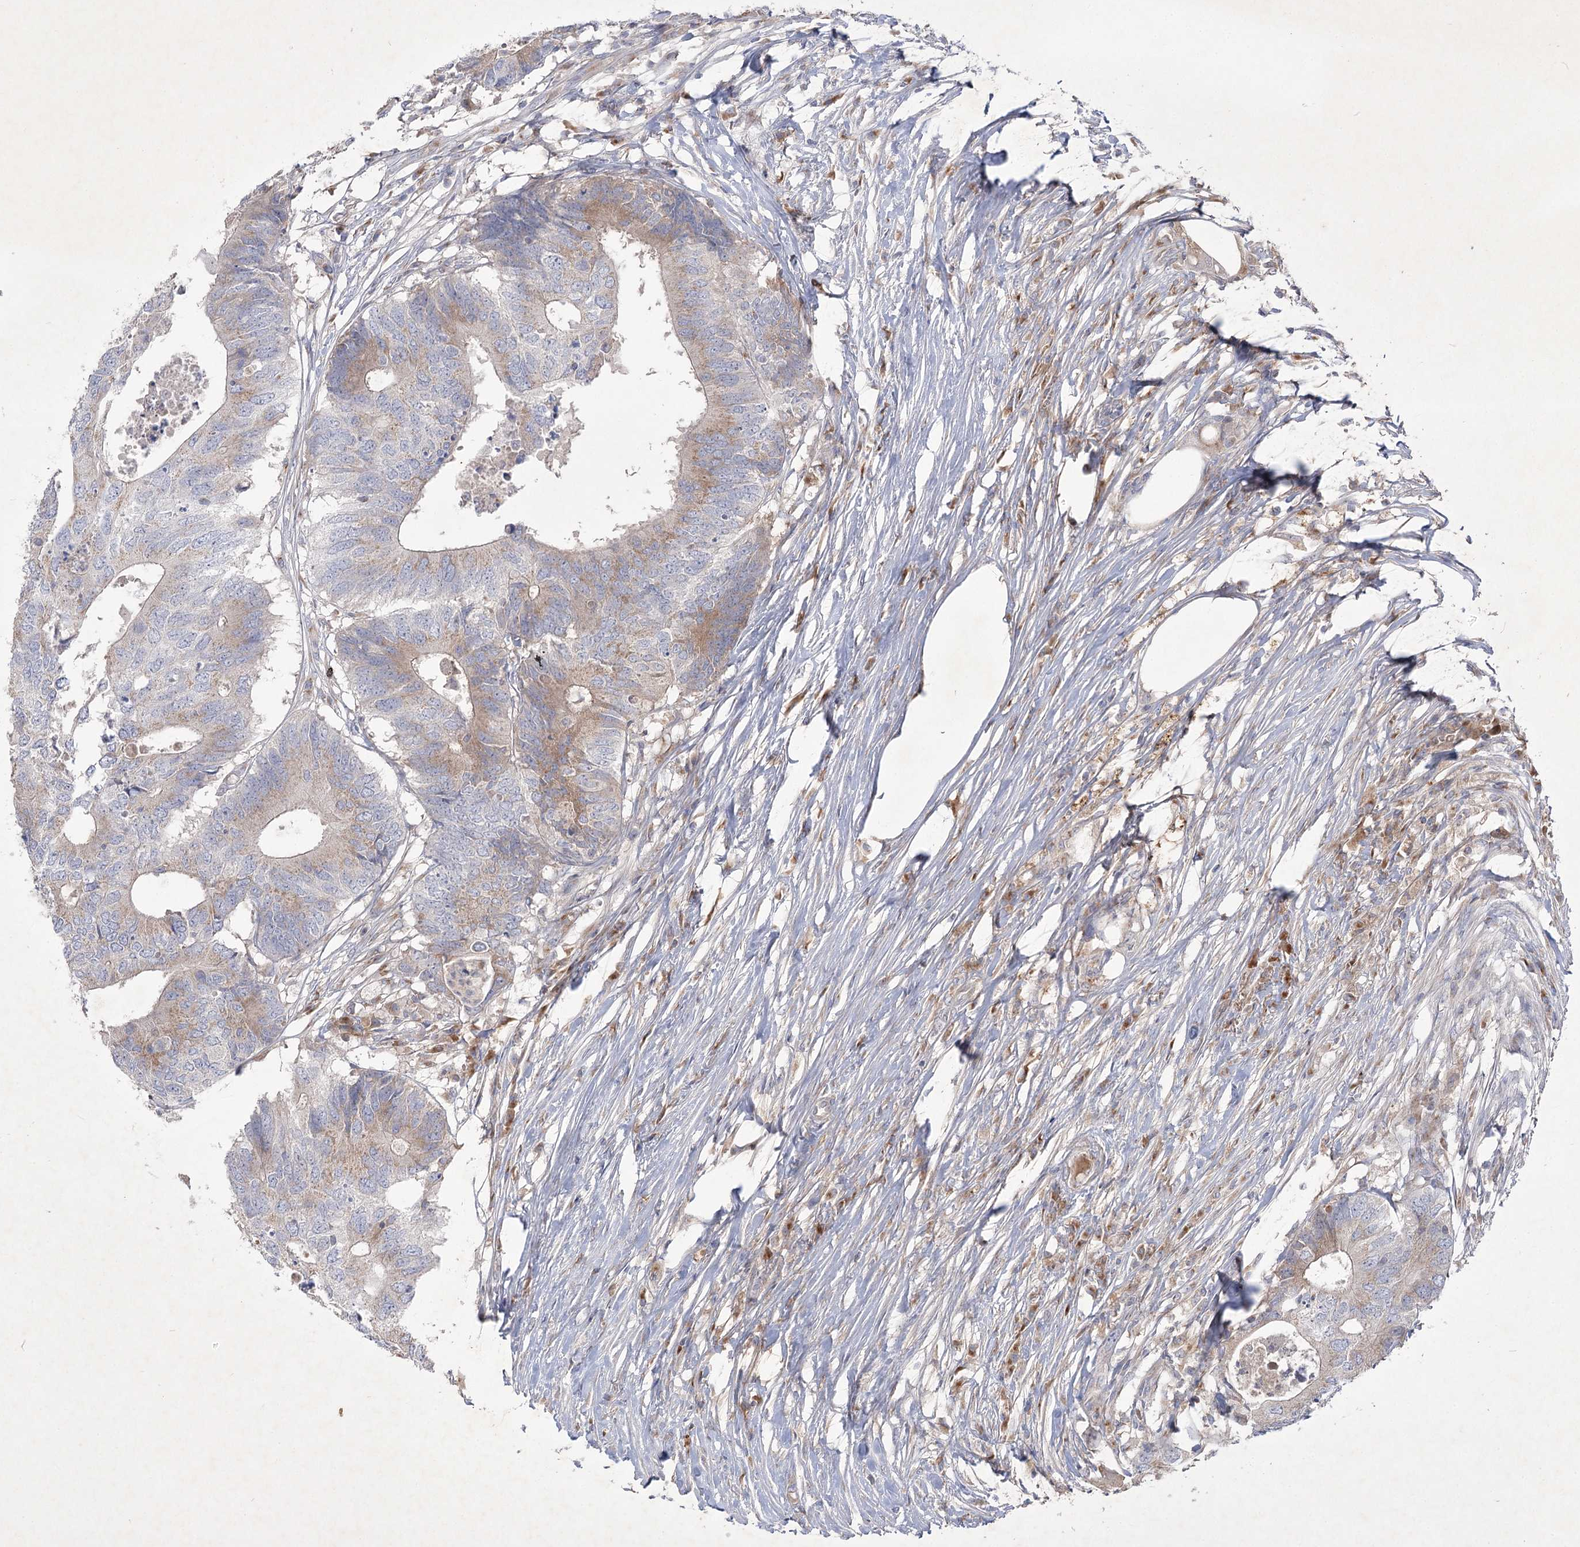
{"staining": {"intensity": "weak", "quantity": "25%-75%", "location": "cytoplasmic/membranous"}, "tissue": "colorectal cancer", "cell_type": "Tumor cells", "image_type": "cancer", "snomed": [{"axis": "morphology", "description": "Adenocarcinoma, NOS"}, {"axis": "topography", "description": "Colon"}], "caption": "Colorectal adenocarcinoma stained with a brown dye shows weak cytoplasmic/membranous positive positivity in approximately 25%-75% of tumor cells.", "gene": "GBF1", "patient": {"sex": "male", "age": 71}}